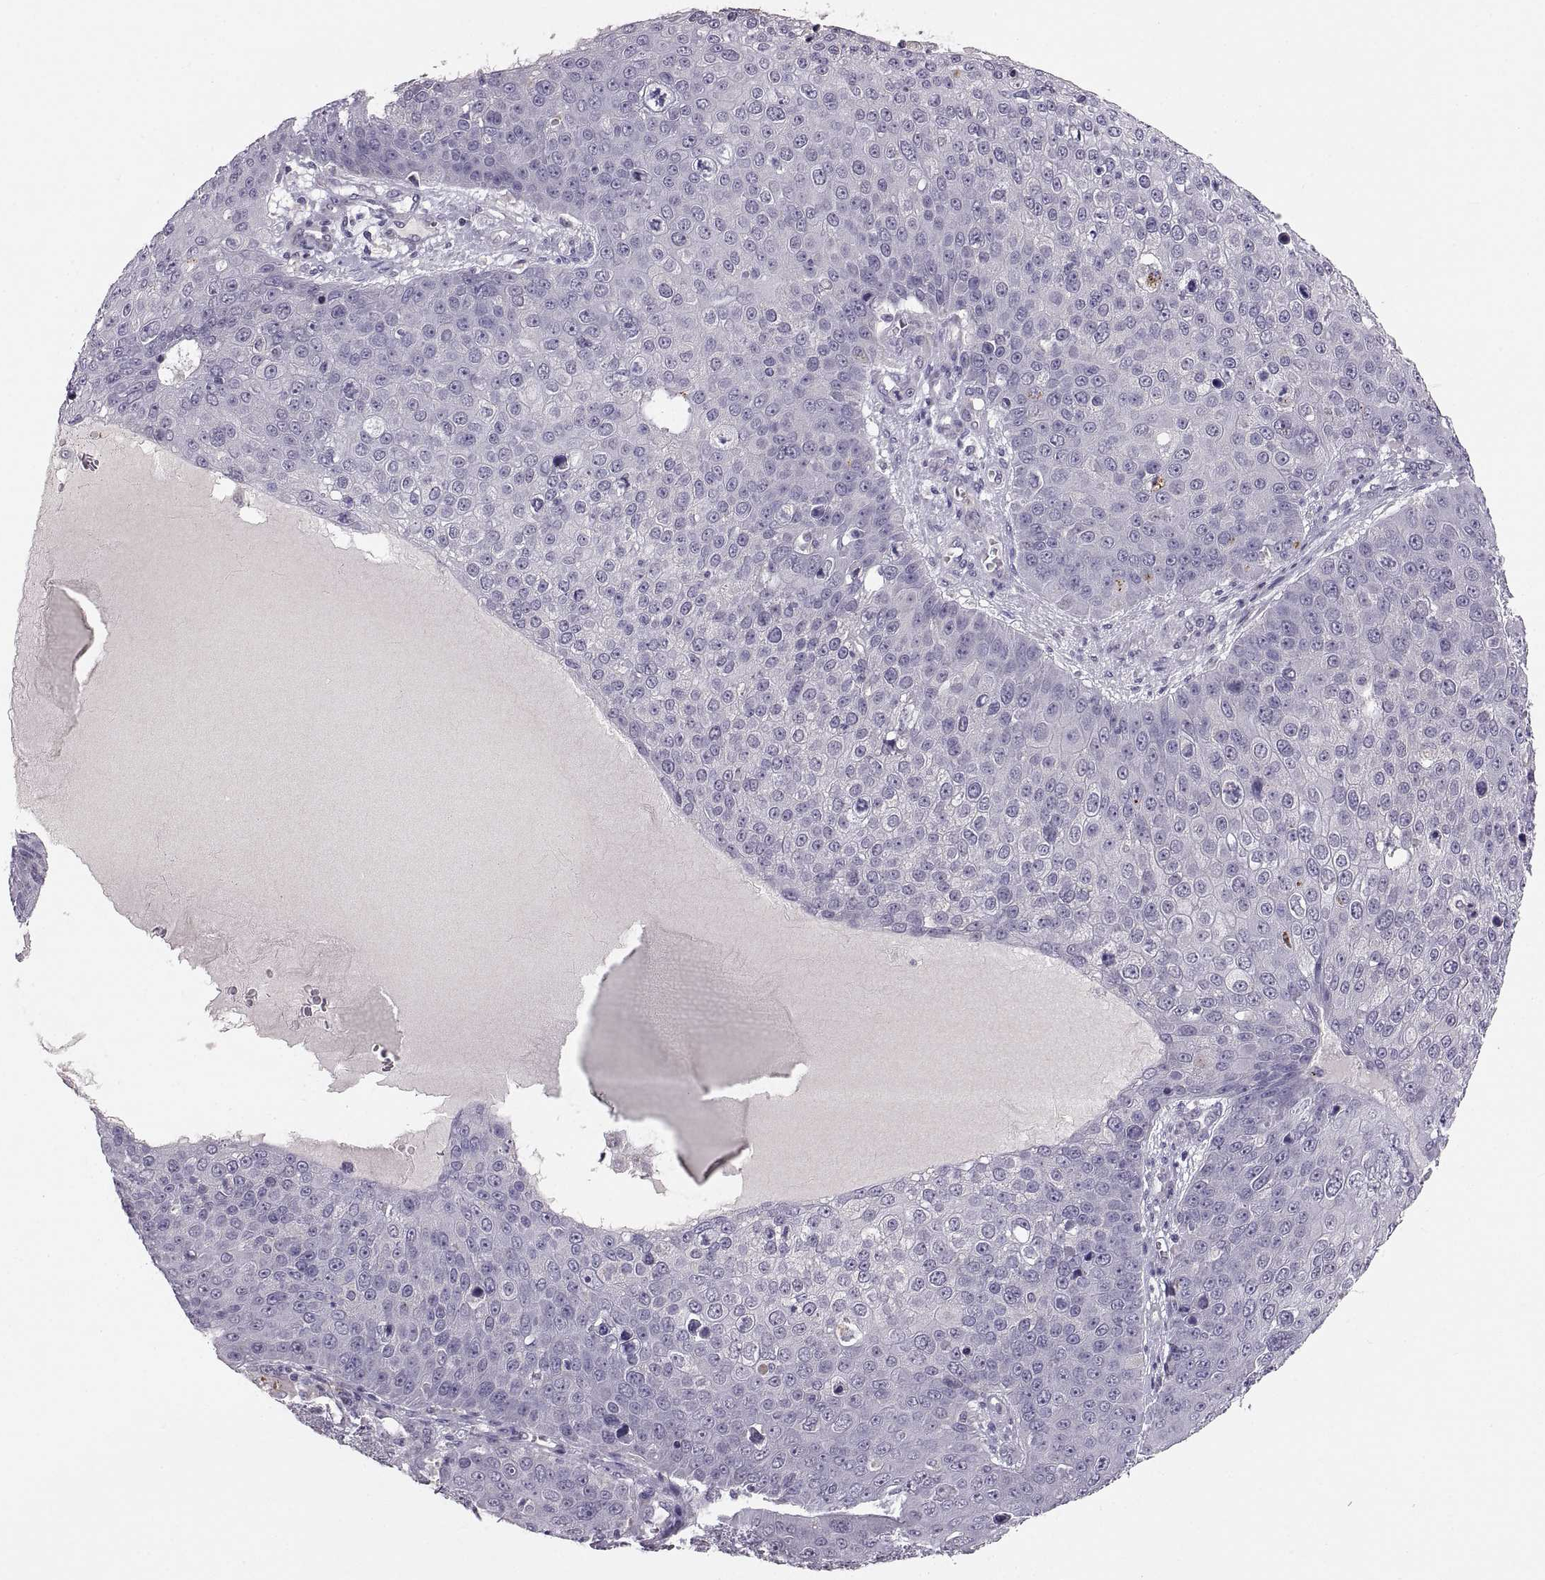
{"staining": {"intensity": "negative", "quantity": "none", "location": "none"}, "tissue": "skin cancer", "cell_type": "Tumor cells", "image_type": "cancer", "snomed": [{"axis": "morphology", "description": "Squamous cell carcinoma, NOS"}, {"axis": "topography", "description": "Skin"}], "caption": "The micrograph demonstrates no staining of tumor cells in skin cancer (squamous cell carcinoma).", "gene": "ADH6", "patient": {"sex": "male", "age": 71}}